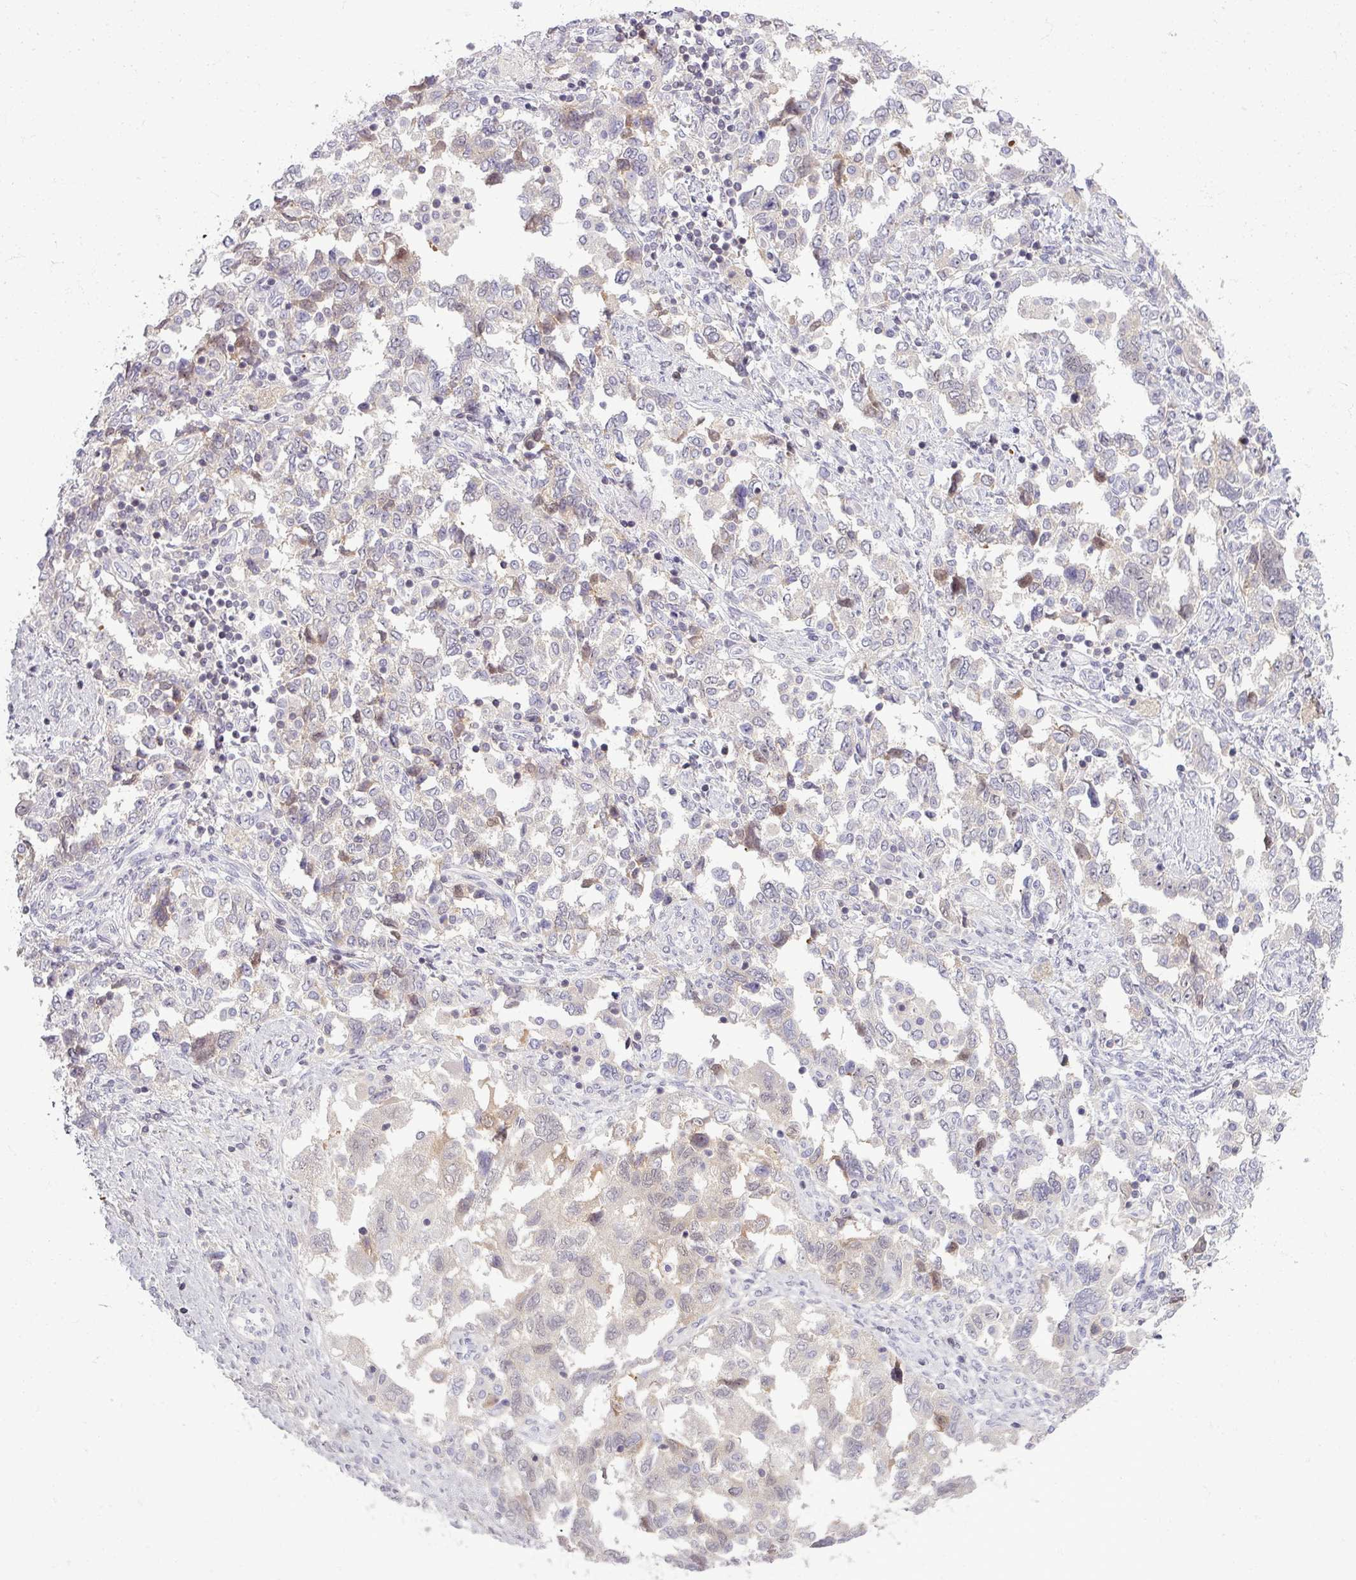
{"staining": {"intensity": "weak", "quantity": "<25%", "location": "cytoplasmic/membranous,nuclear"}, "tissue": "ovarian cancer", "cell_type": "Tumor cells", "image_type": "cancer", "snomed": [{"axis": "morphology", "description": "Carcinoma, NOS"}, {"axis": "morphology", "description": "Cystadenocarcinoma, serous, NOS"}, {"axis": "topography", "description": "Ovary"}], "caption": "IHC micrograph of neoplastic tissue: ovarian serous cystadenocarcinoma stained with DAB (3,3'-diaminobenzidine) reveals no significant protein positivity in tumor cells. (IHC, brightfield microscopy, high magnification).", "gene": "TTLL7", "patient": {"sex": "female", "age": 69}}